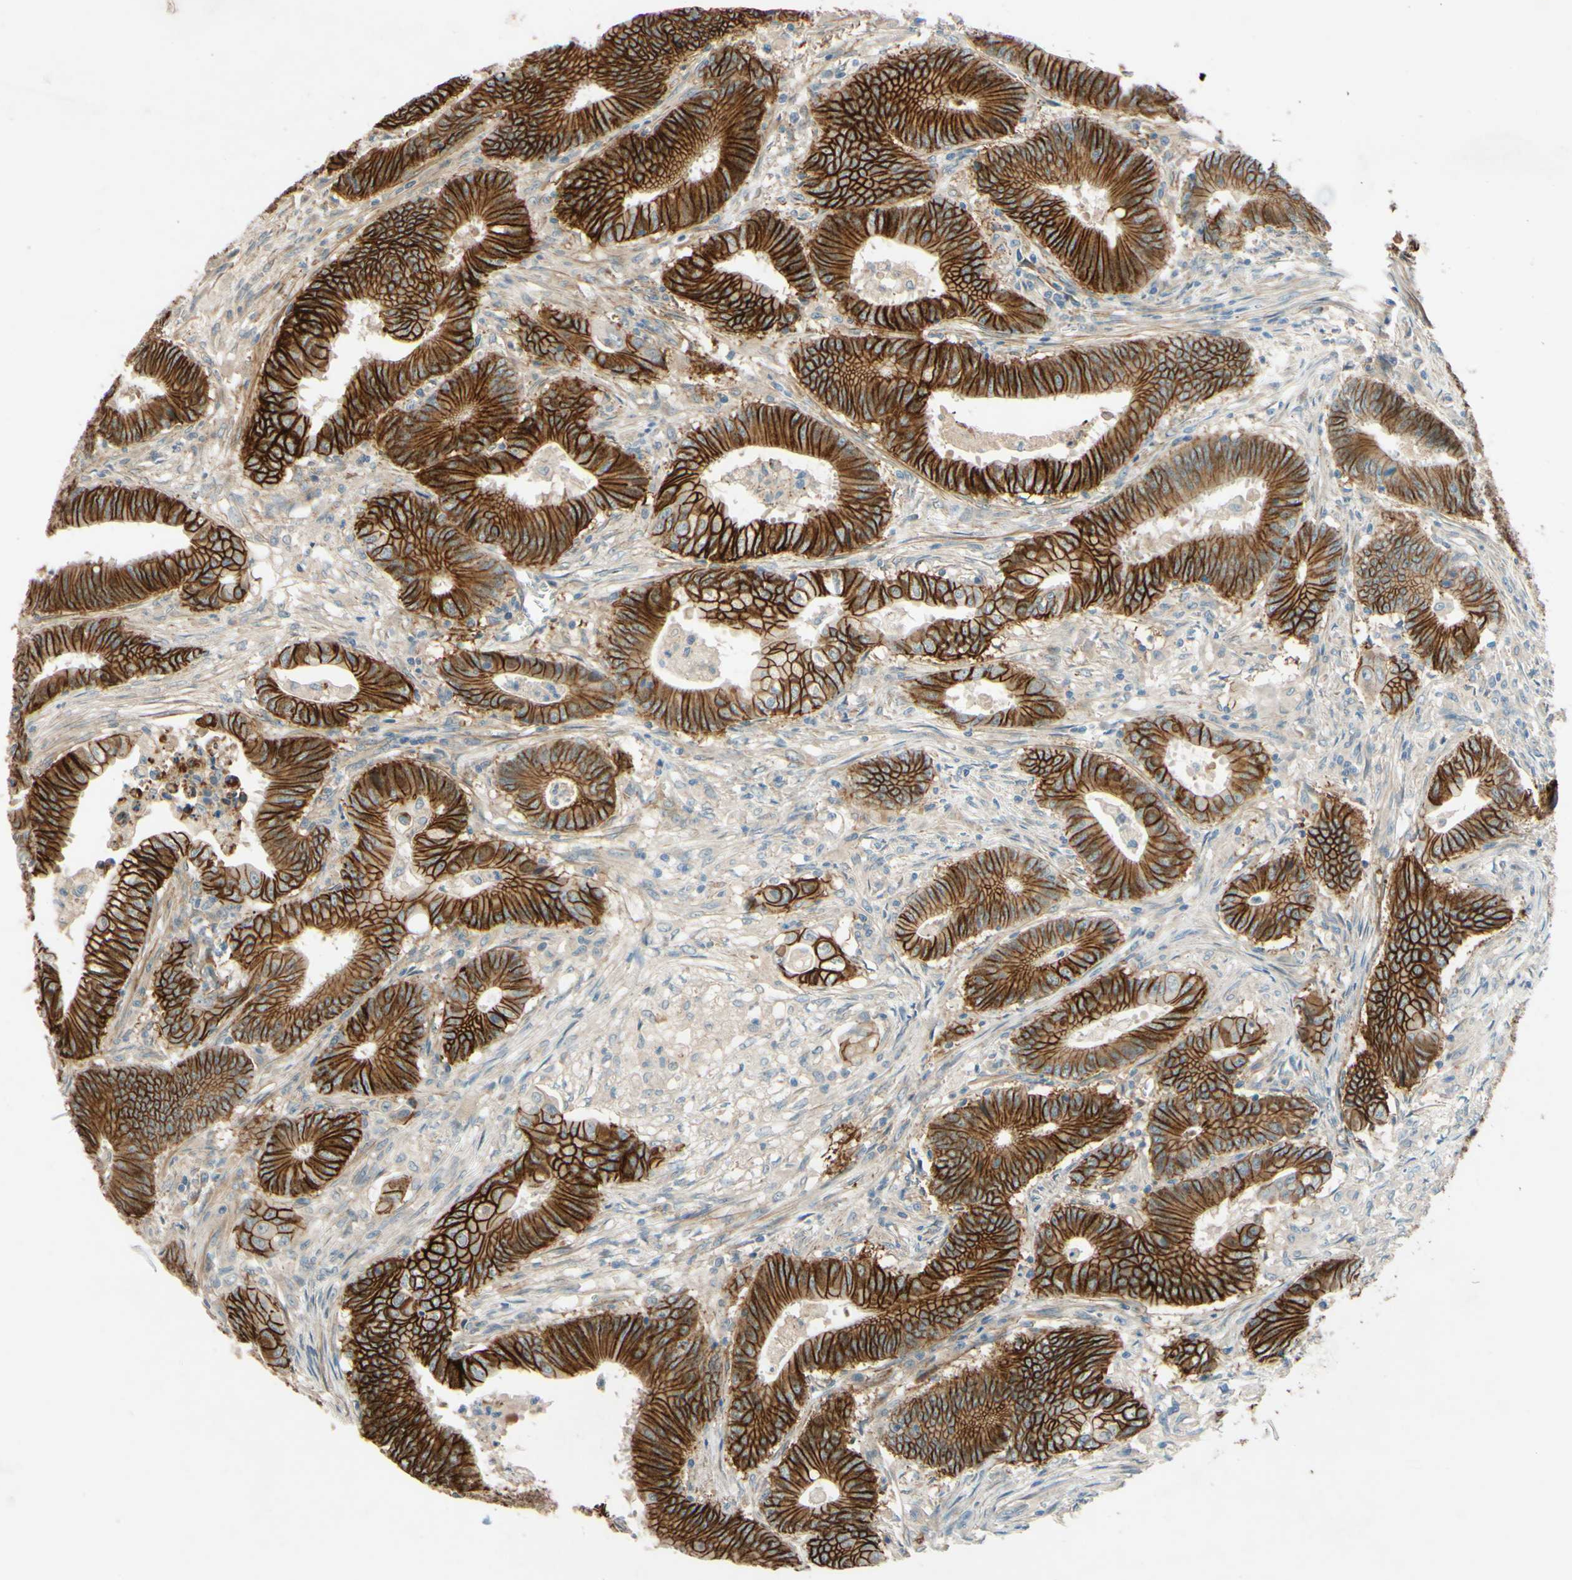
{"staining": {"intensity": "strong", "quantity": ">75%", "location": "cytoplasmic/membranous"}, "tissue": "colorectal cancer", "cell_type": "Tumor cells", "image_type": "cancer", "snomed": [{"axis": "morphology", "description": "Adenocarcinoma, NOS"}, {"axis": "topography", "description": "Colon"}], "caption": "Immunohistochemistry (IHC) photomicrograph of neoplastic tissue: human colorectal adenocarcinoma stained using immunohistochemistry (IHC) reveals high levels of strong protein expression localized specifically in the cytoplasmic/membranous of tumor cells, appearing as a cytoplasmic/membranous brown color.", "gene": "ADAM17", "patient": {"sex": "male", "age": 45}}